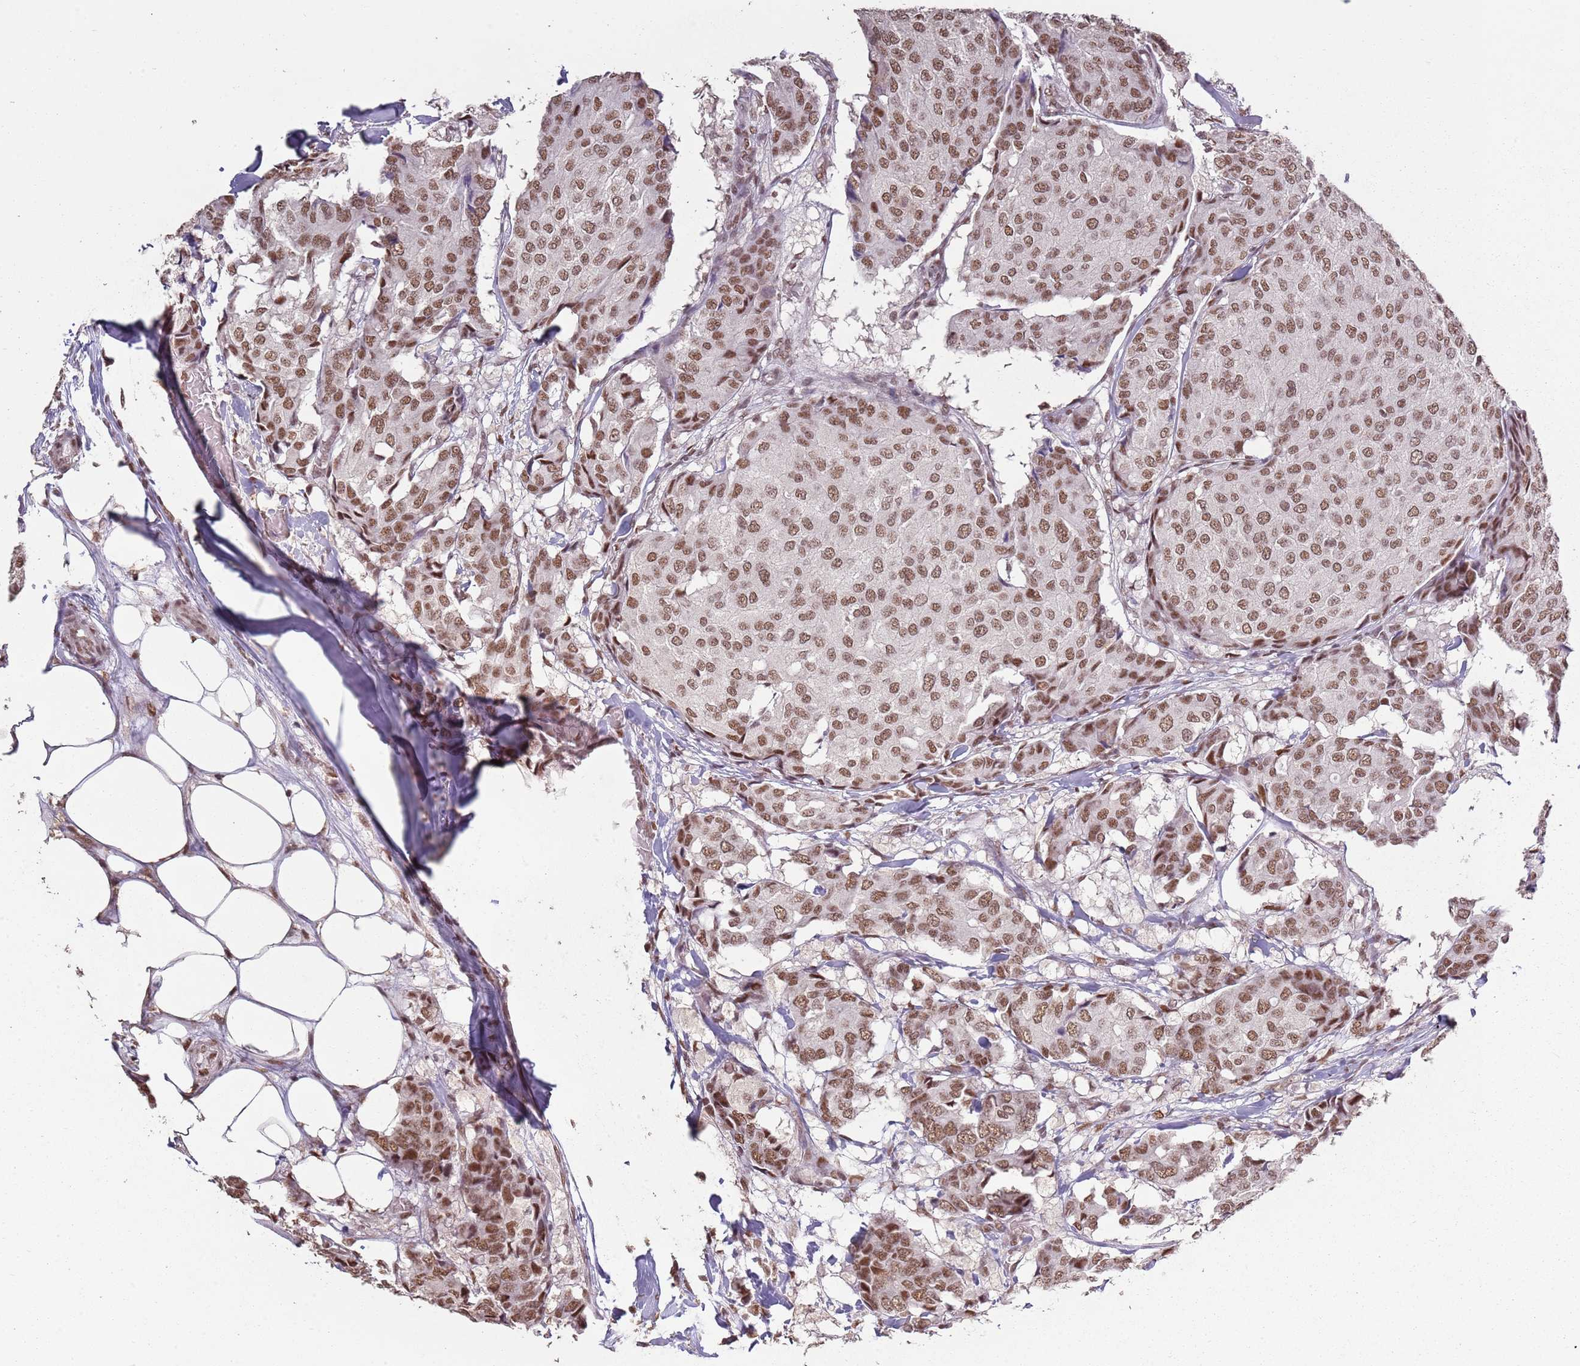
{"staining": {"intensity": "moderate", "quantity": ">75%", "location": "nuclear"}, "tissue": "breast cancer", "cell_type": "Tumor cells", "image_type": "cancer", "snomed": [{"axis": "morphology", "description": "Duct carcinoma"}, {"axis": "topography", "description": "Breast"}], "caption": "Protein staining demonstrates moderate nuclear positivity in approximately >75% of tumor cells in breast invasive ductal carcinoma.", "gene": "ARL14EP", "patient": {"sex": "female", "age": 75}}